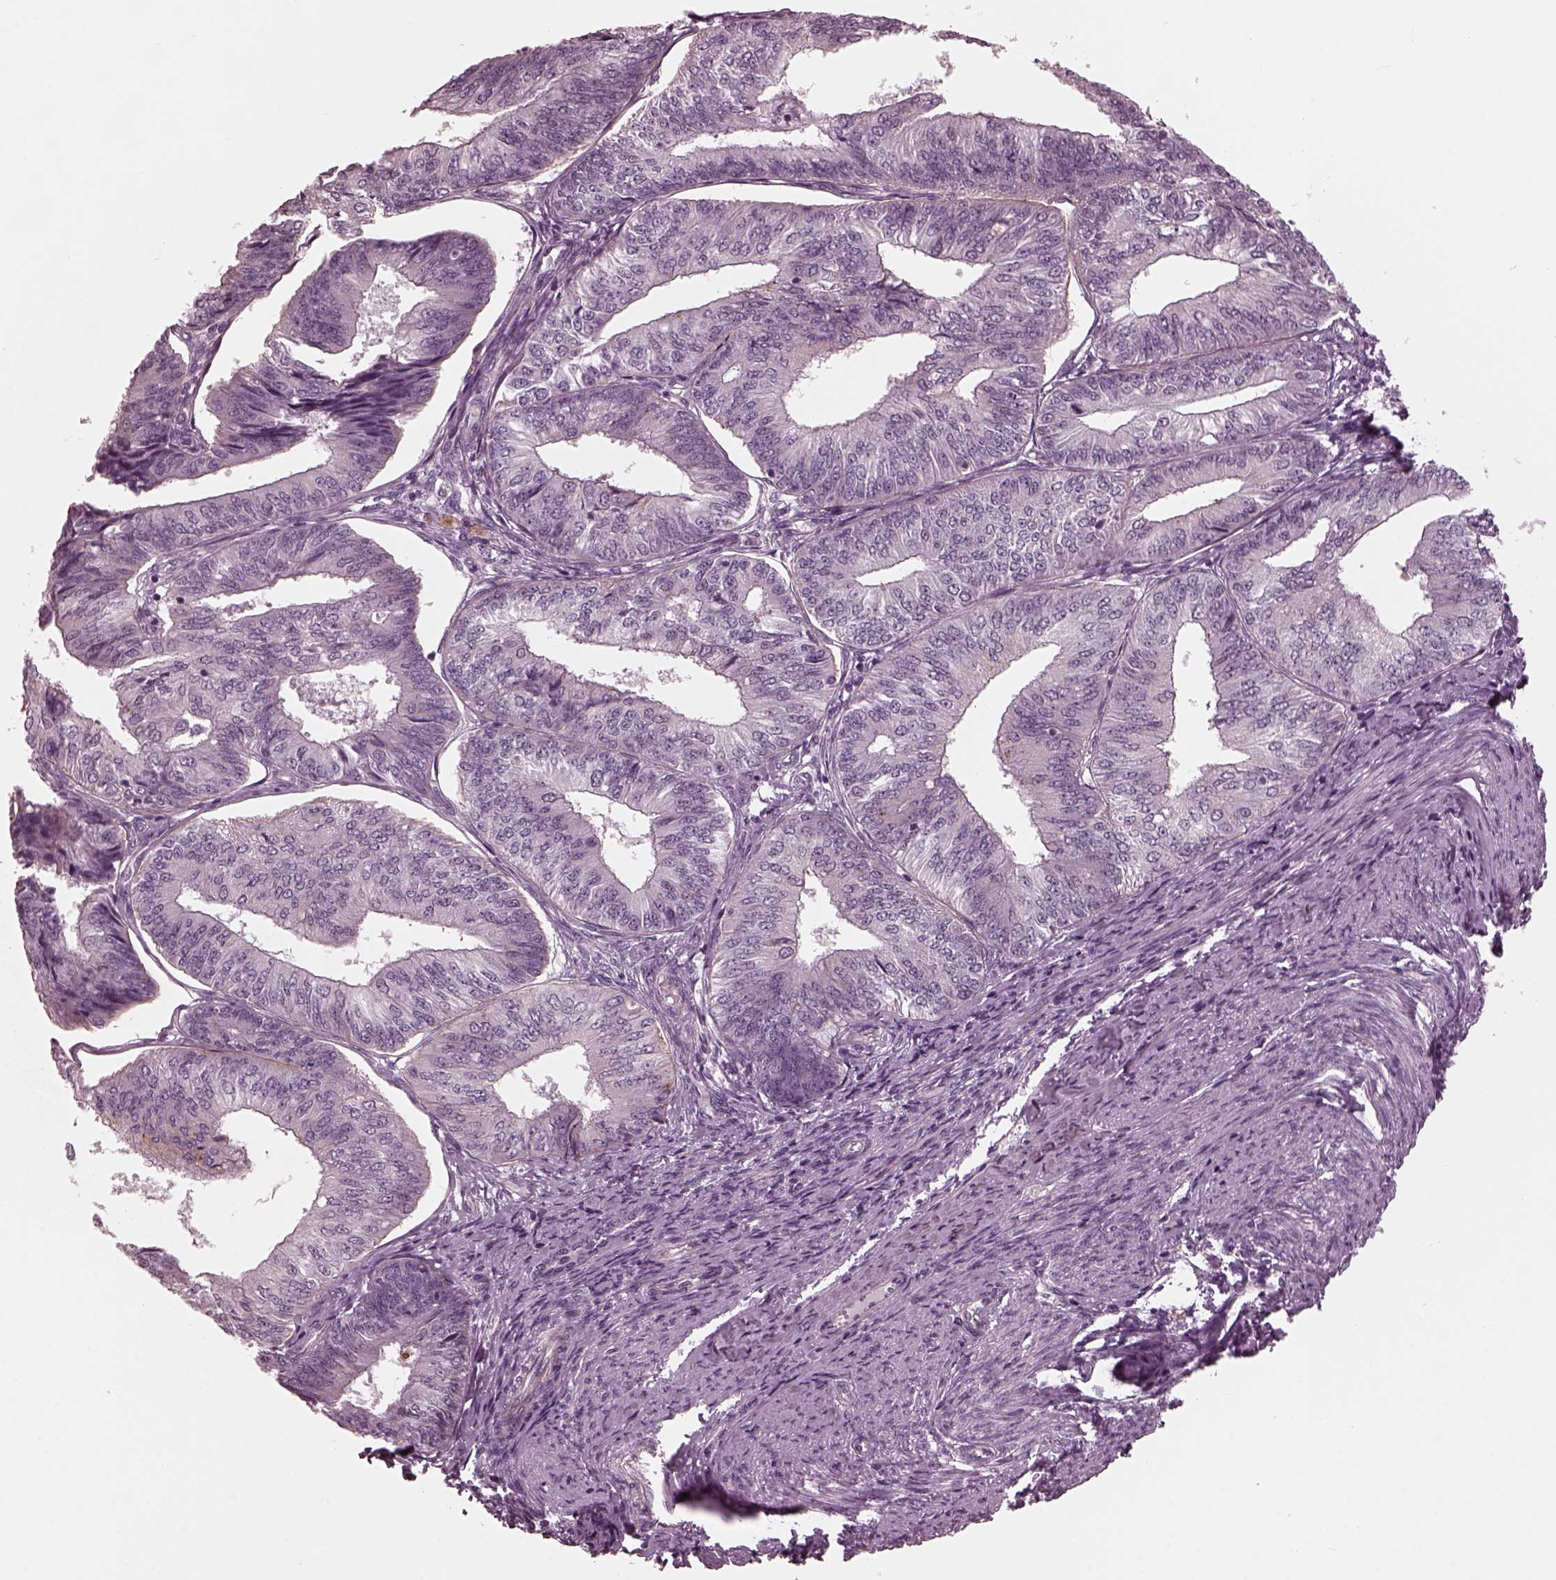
{"staining": {"intensity": "negative", "quantity": "none", "location": "none"}, "tissue": "endometrial cancer", "cell_type": "Tumor cells", "image_type": "cancer", "snomed": [{"axis": "morphology", "description": "Adenocarcinoma, NOS"}, {"axis": "topography", "description": "Endometrium"}], "caption": "This is an immunohistochemistry (IHC) histopathology image of endometrial cancer. There is no staining in tumor cells.", "gene": "KIF6", "patient": {"sex": "female", "age": 58}}